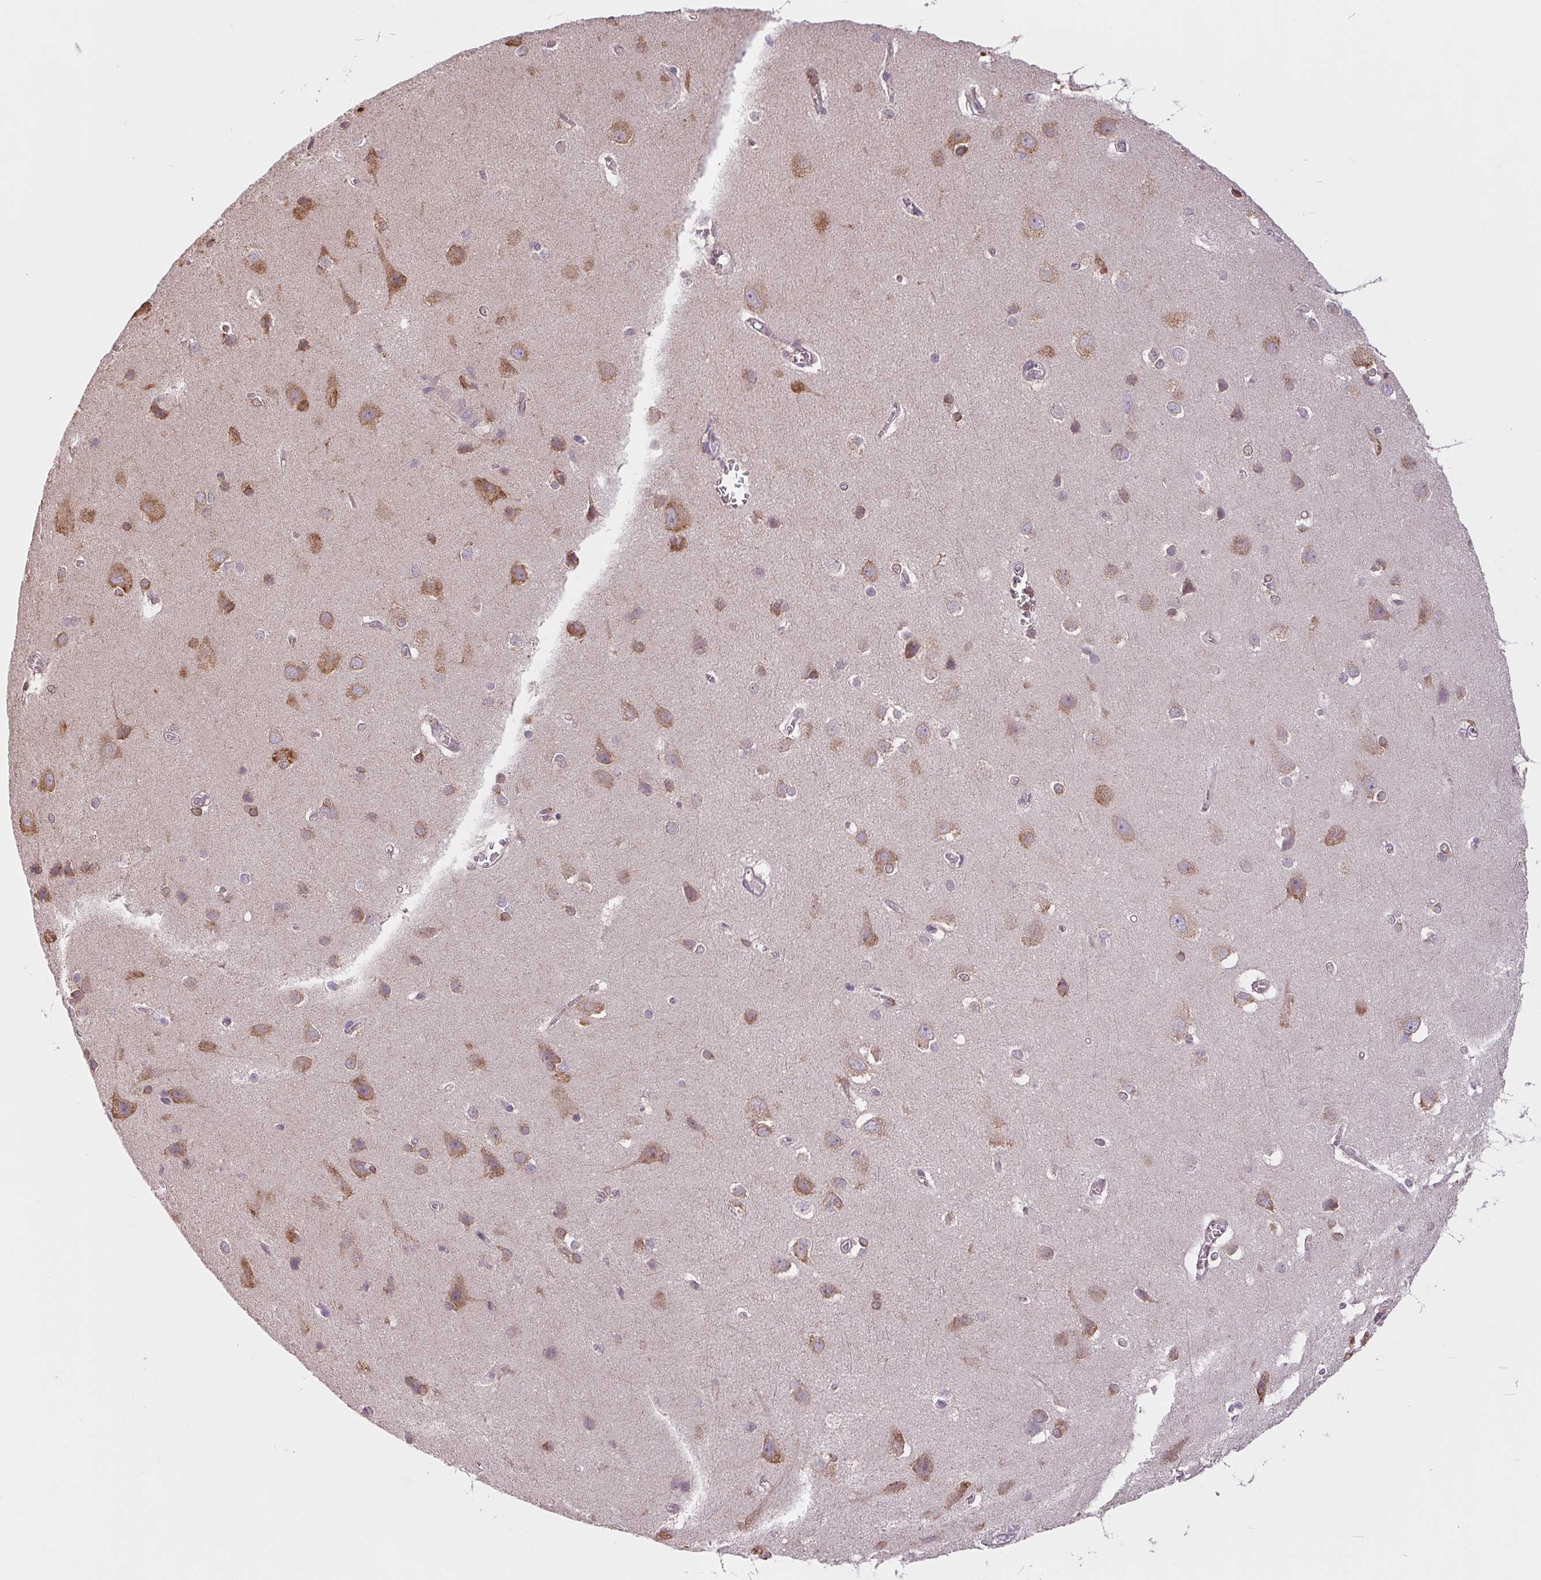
{"staining": {"intensity": "negative", "quantity": "none", "location": "none"}, "tissue": "cerebral cortex", "cell_type": "Endothelial cells", "image_type": "normal", "snomed": [{"axis": "morphology", "description": "Normal tissue, NOS"}, {"axis": "topography", "description": "Cerebral cortex"}], "caption": "An immunohistochemistry image of benign cerebral cortex is shown. There is no staining in endothelial cells of cerebral cortex.", "gene": "MAP3K5", "patient": {"sex": "male", "age": 37}}